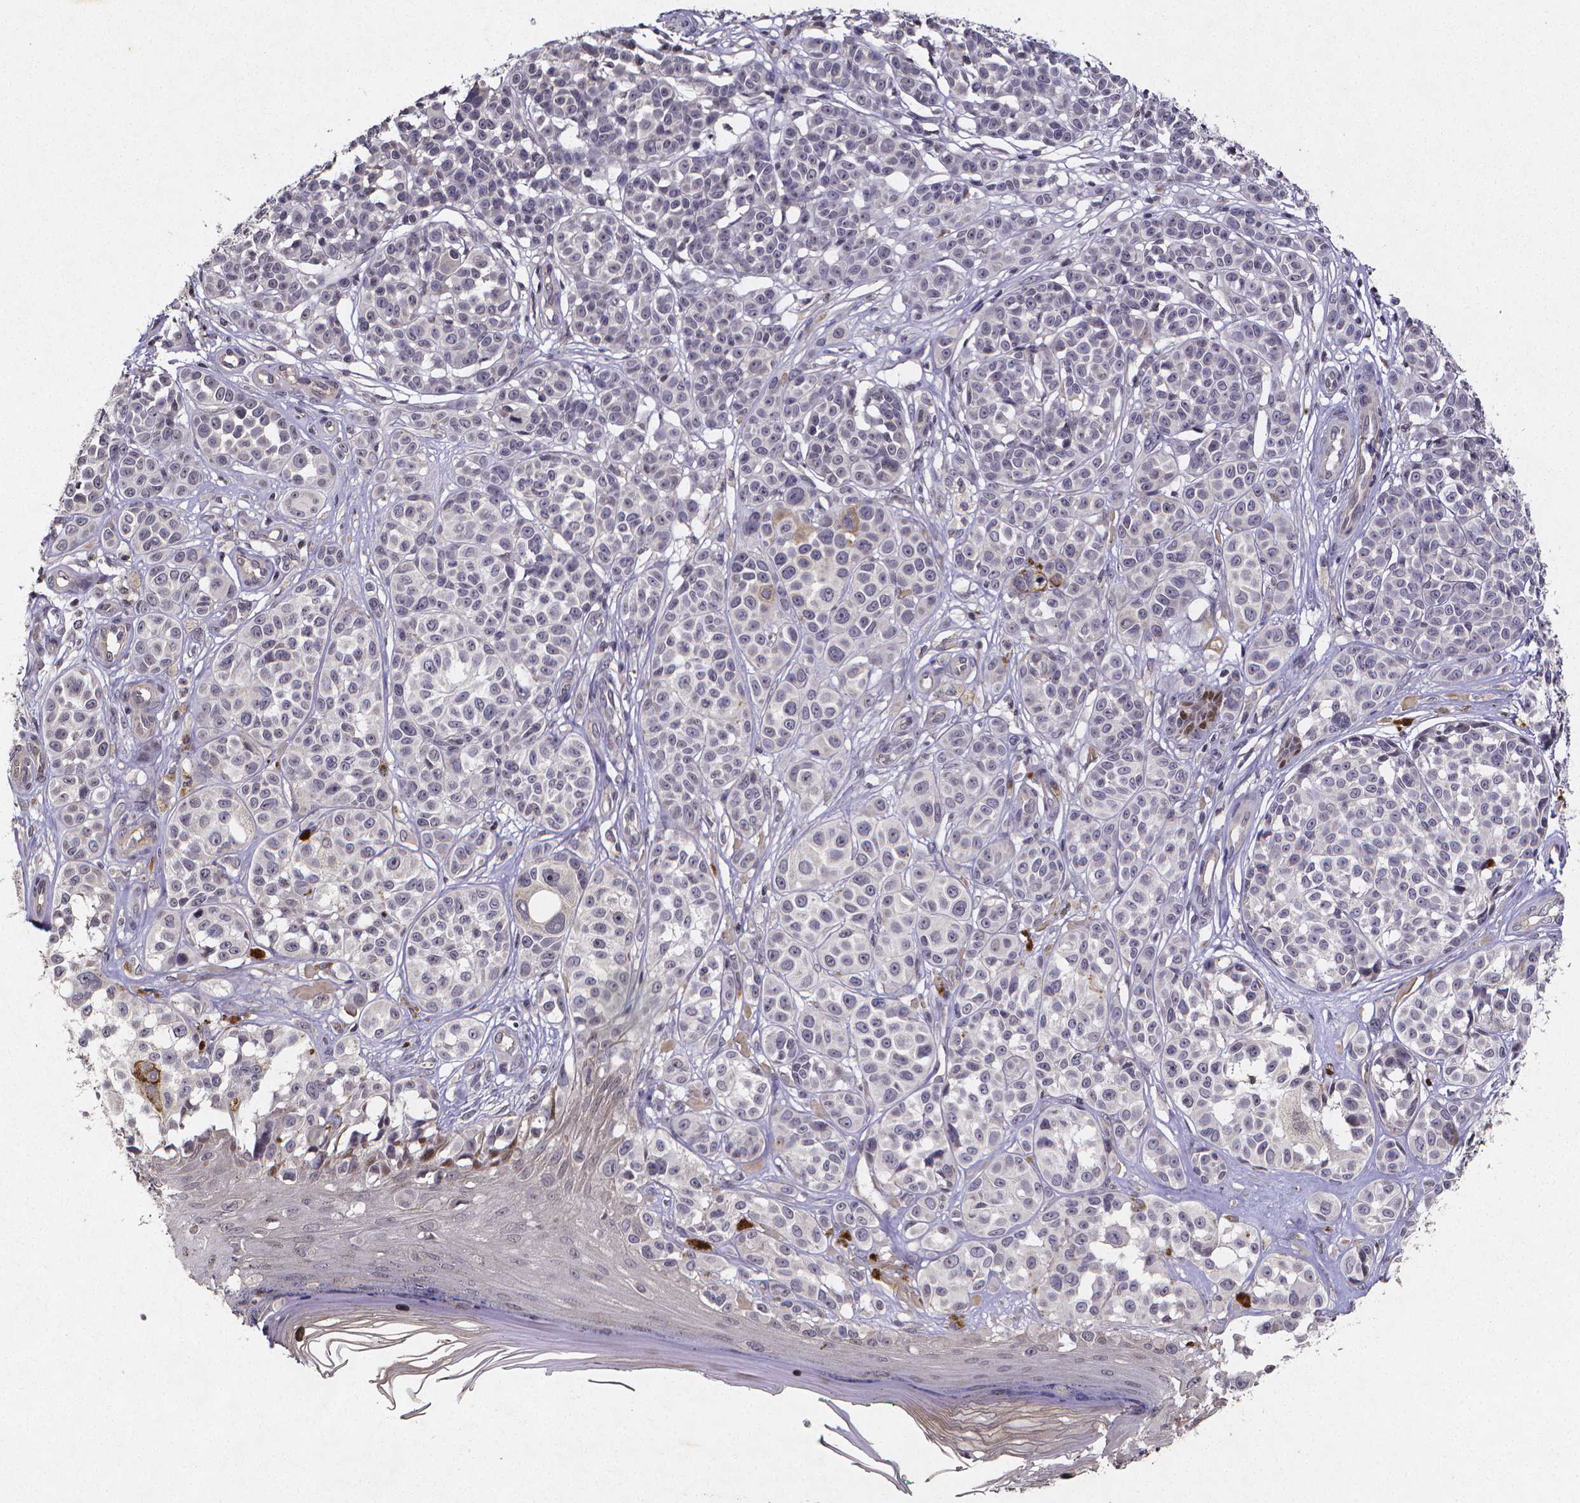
{"staining": {"intensity": "negative", "quantity": "none", "location": "none"}, "tissue": "melanoma", "cell_type": "Tumor cells", "image_type": "cancer", "snomed": [{"axis": "morphology", "description": "Malignant melanoma, NOS"}, {"axis": "topography", "description": "Skin"}], "caption": "DAB immunohistochemical staining of human melanoma demonstrates no significant expression in tumor cells. (Stains: DAB (3,3'-diaminobenzidine) IHC with hematoxylin counter stain, Microscopy: brightfield microscopy at high magnification).", "gene": "TP73", "patient": {"sex": "female", "age": 90}}